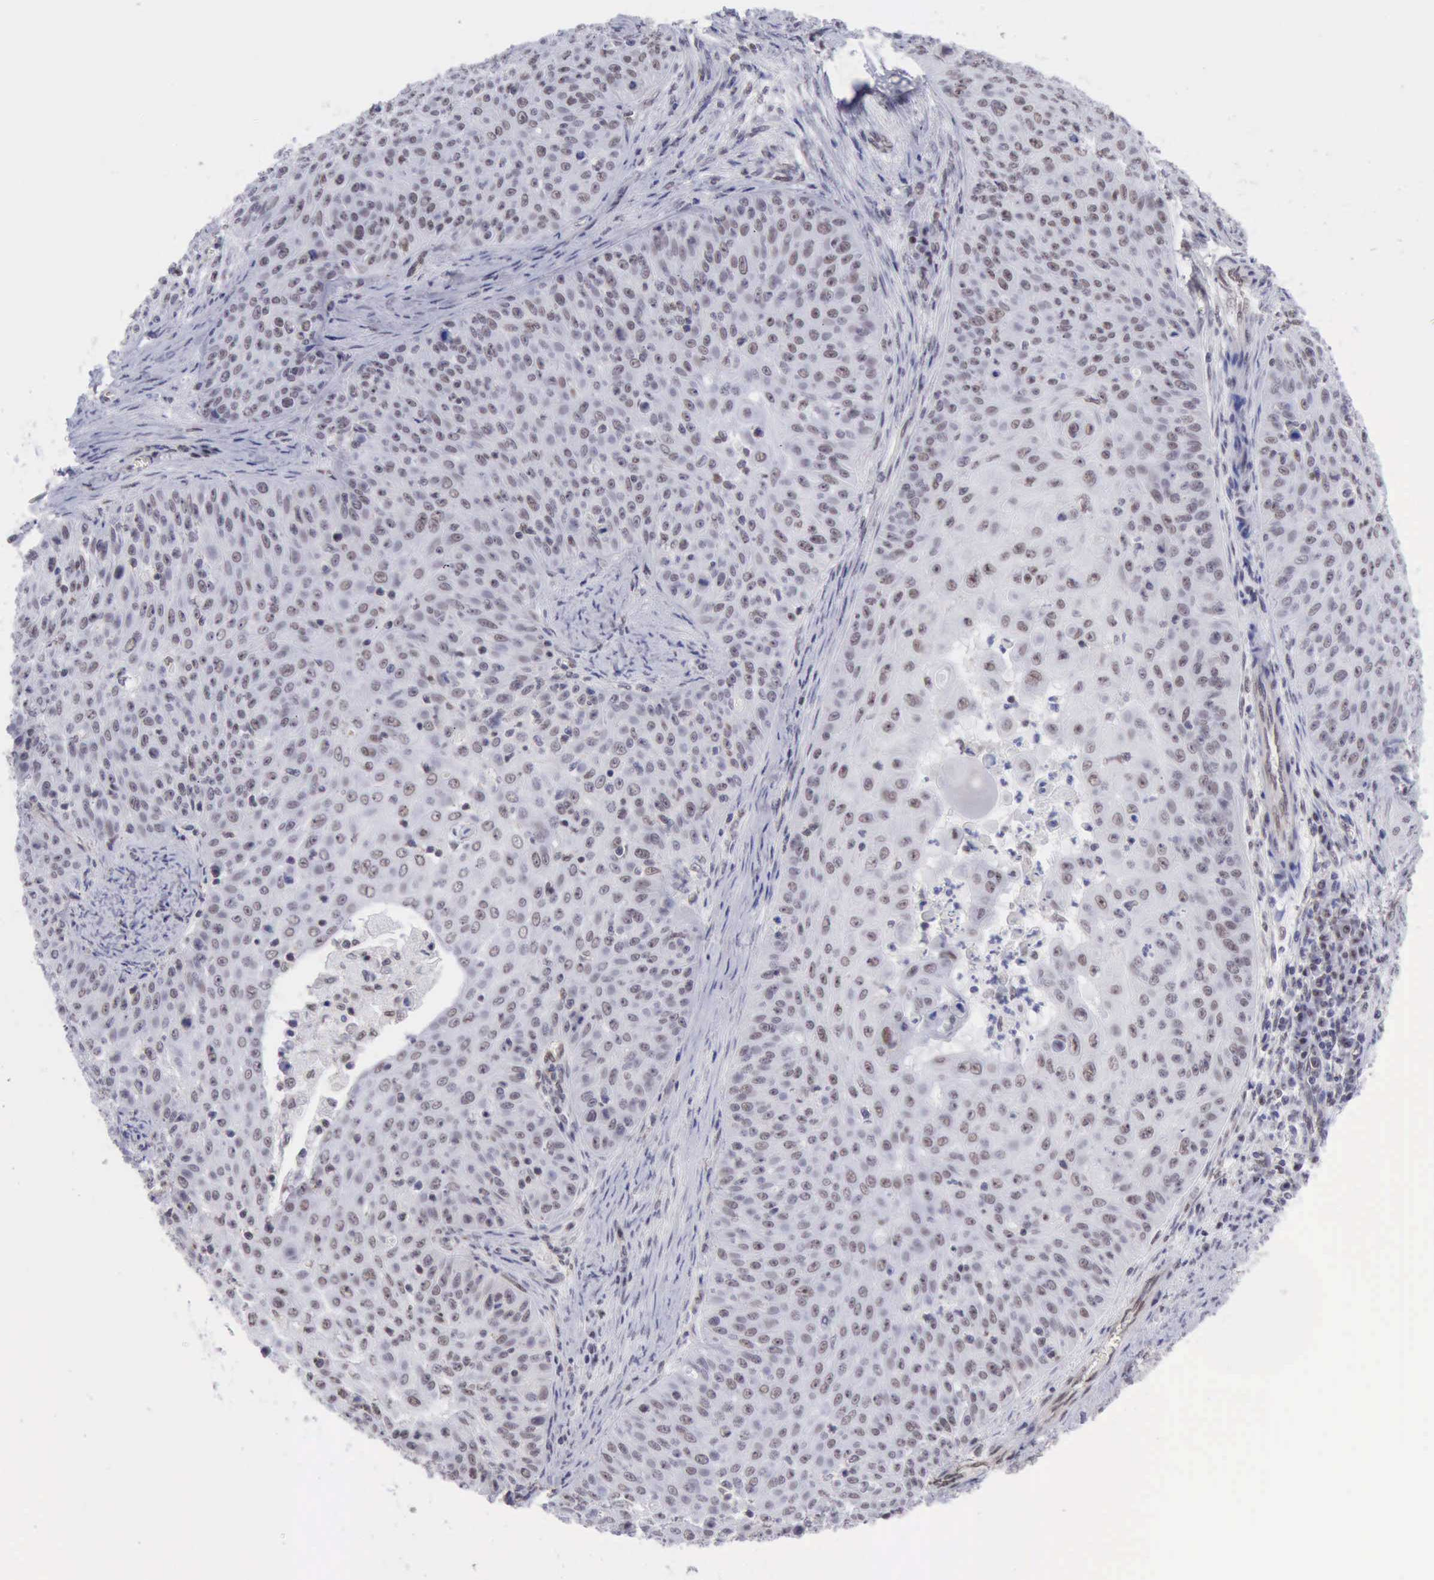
{"staining": {"intensity": "weak", "quantity": "25%-75%", "location": "nuclear"}, "tissue": "skin cancer", "cell_type": "Tumor cells", "image_type": "cancer", "snomed": [{"axis": "morphology", "description": "Squamous cell carcinoma, NOS"}, {"axis": "topography", "description": "Skin"}], "caption": "Protein staining by immunohistochemistry exhibits weak nuclear expression in approximately 25%-75% of tumor cells in skin cancer (squamous cell carcinoma).", "gene": "ERCC4", "patient": {"sex": "male", "age": 82}}